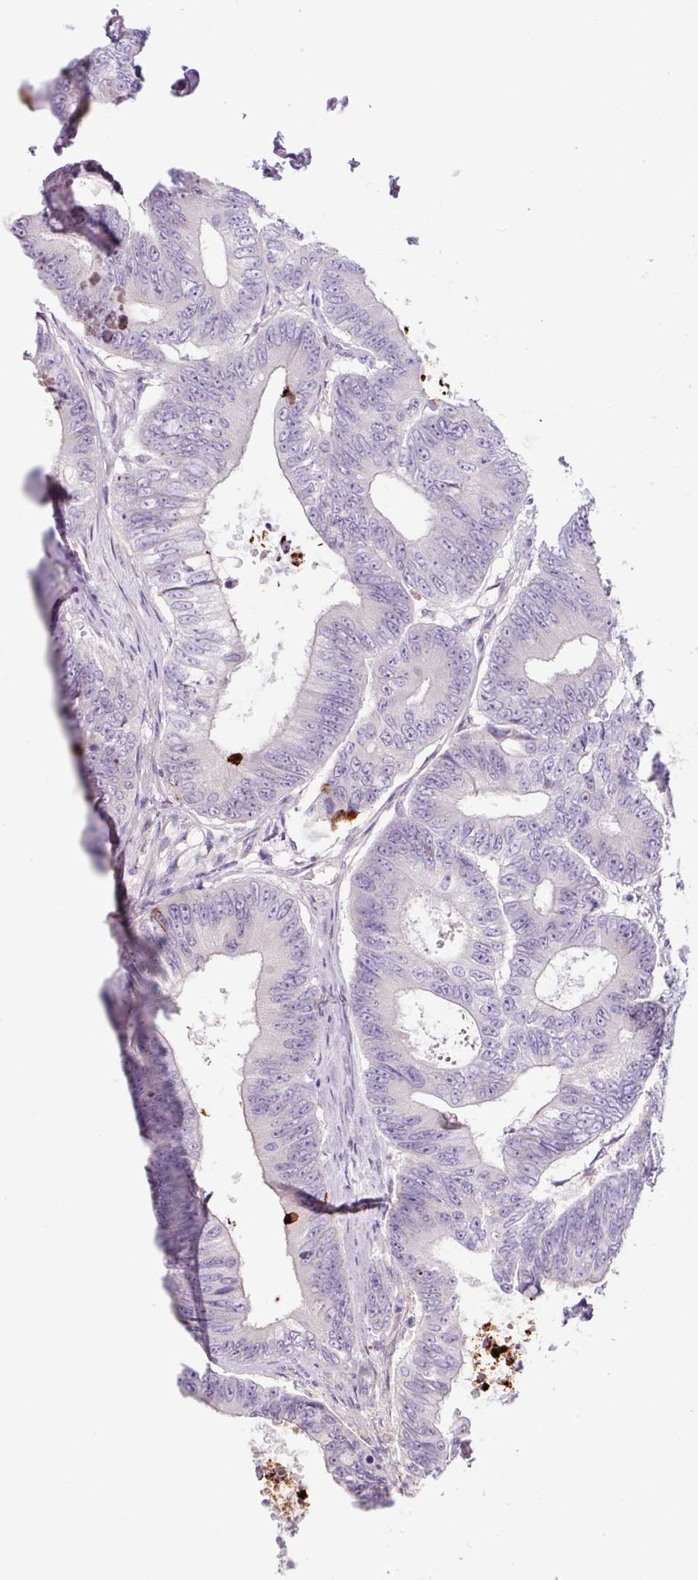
{"staining": {"intensity": "negative", "quantity": "none", "location": "none"}, "tissue": "colorectal cancer", "cell_type": "Tumor cells", "image_type": "cancer", "snomed": [{"axis": "morphology", "description": "Adenocarcinoma, NOS"}, {"axis": "topography", "description": "Colon"}], "caption": "There is no significant positivity in tumor cells of colorectal adenocarcinoma. (Brightfield microscopy of DAB (3,3'-diaminobenzidine) IHC at high magnification).", "gene": "OGDHL", "patient": {"sex": "female", "age": 48}}